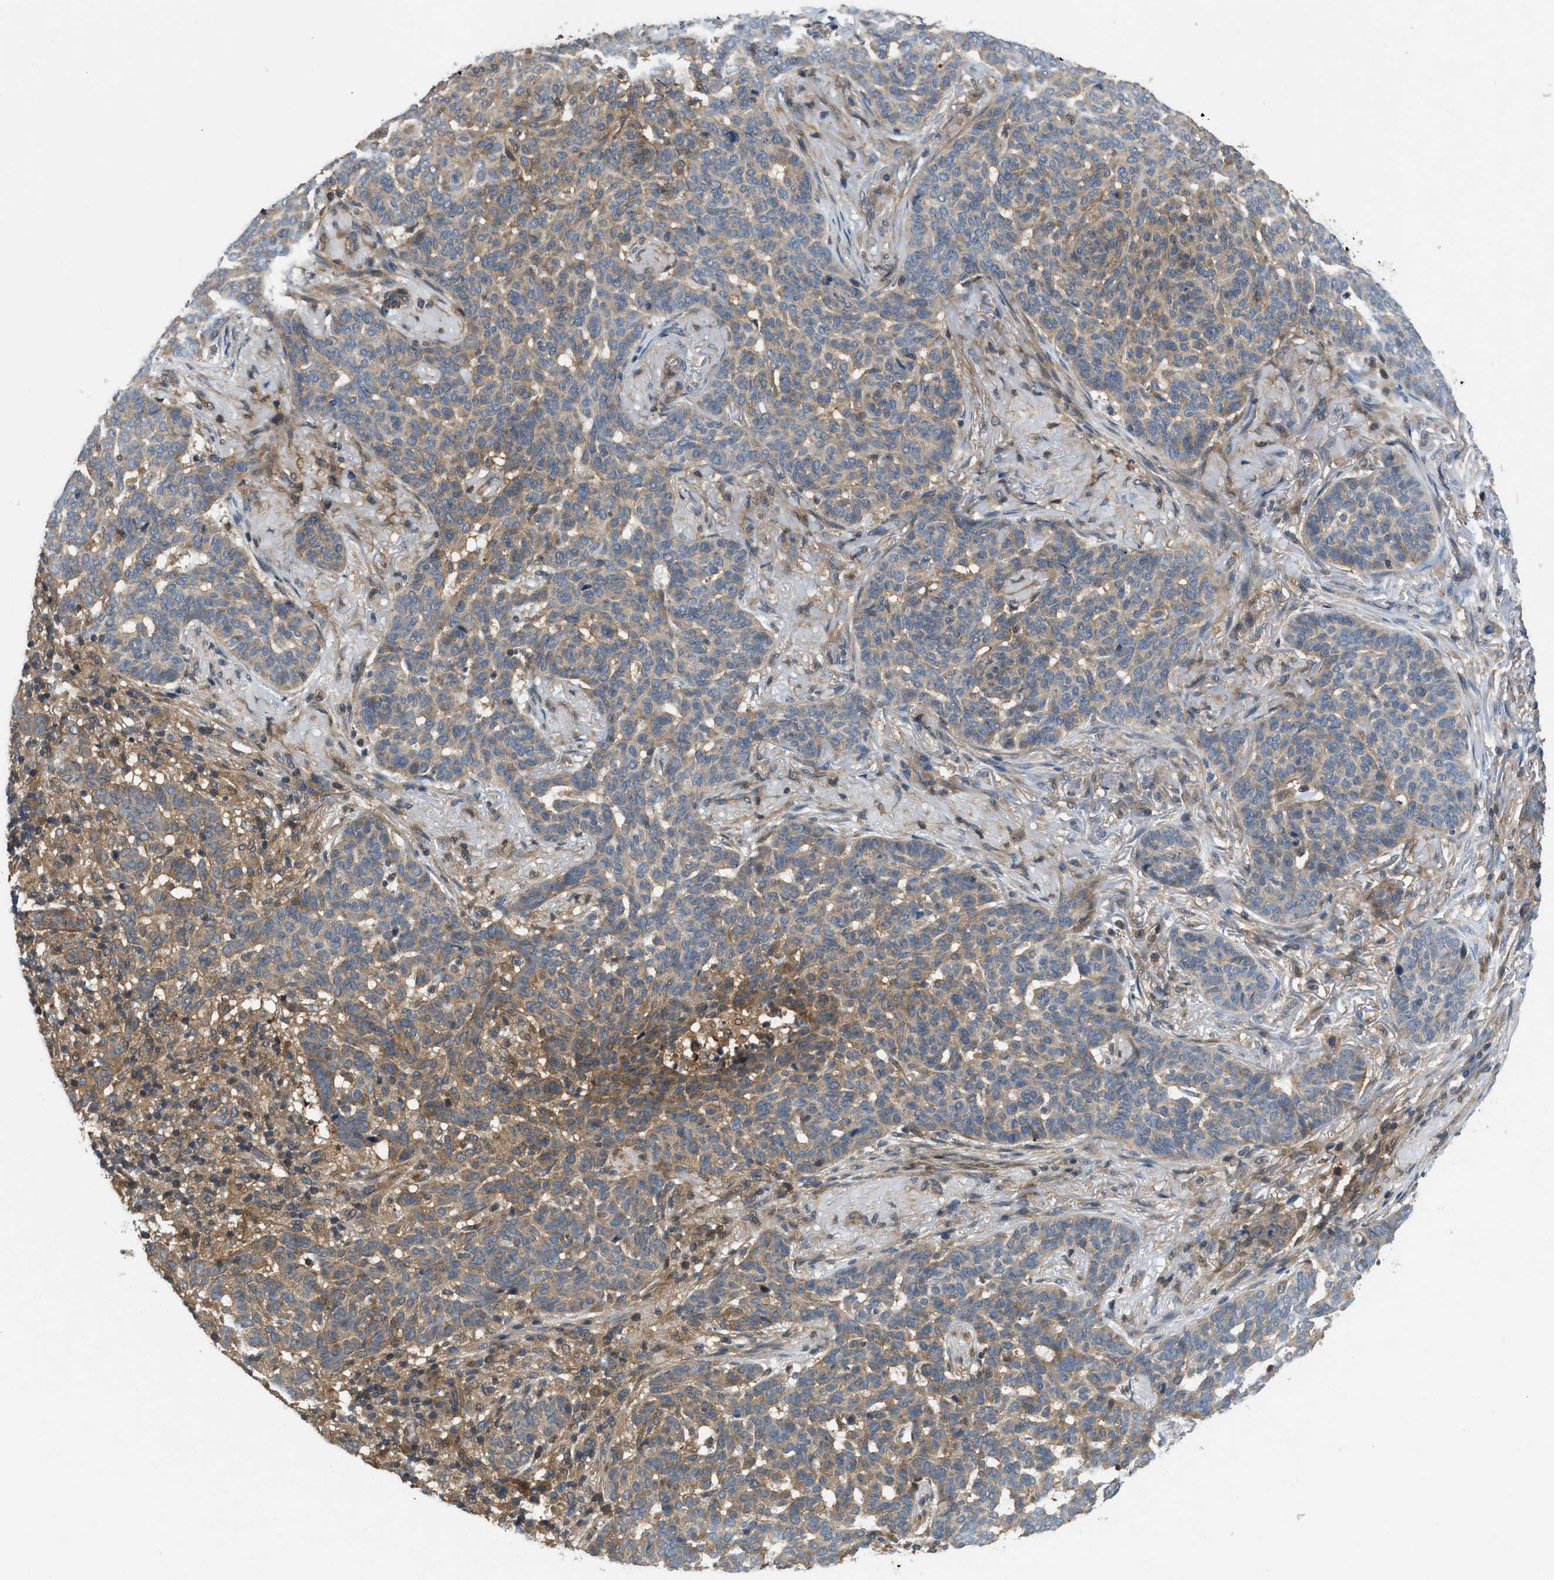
{"staining": {"intensity": "moderate", "quantity": "25%-75%", "location": "cytoplasmic/membranous"}, "tissue": "skin cancer", "cell_type": "Tumor cells", "image_type": "cancer", "snomed": [{"axis": "morphology", "description": "Basal cell carcinoma"}, {"axis": "topography", "description": "Skin"}], "caption": "This photomicrograph displays skin cancer stained with IHC to label a protein in brown. The cytoplasmic/membranous of tumor cells show moderate positivity for the protein. Nuclei are counter-stained blue.", "gene": "GPR31", "patient": {"sex": "male", "age": 85}}